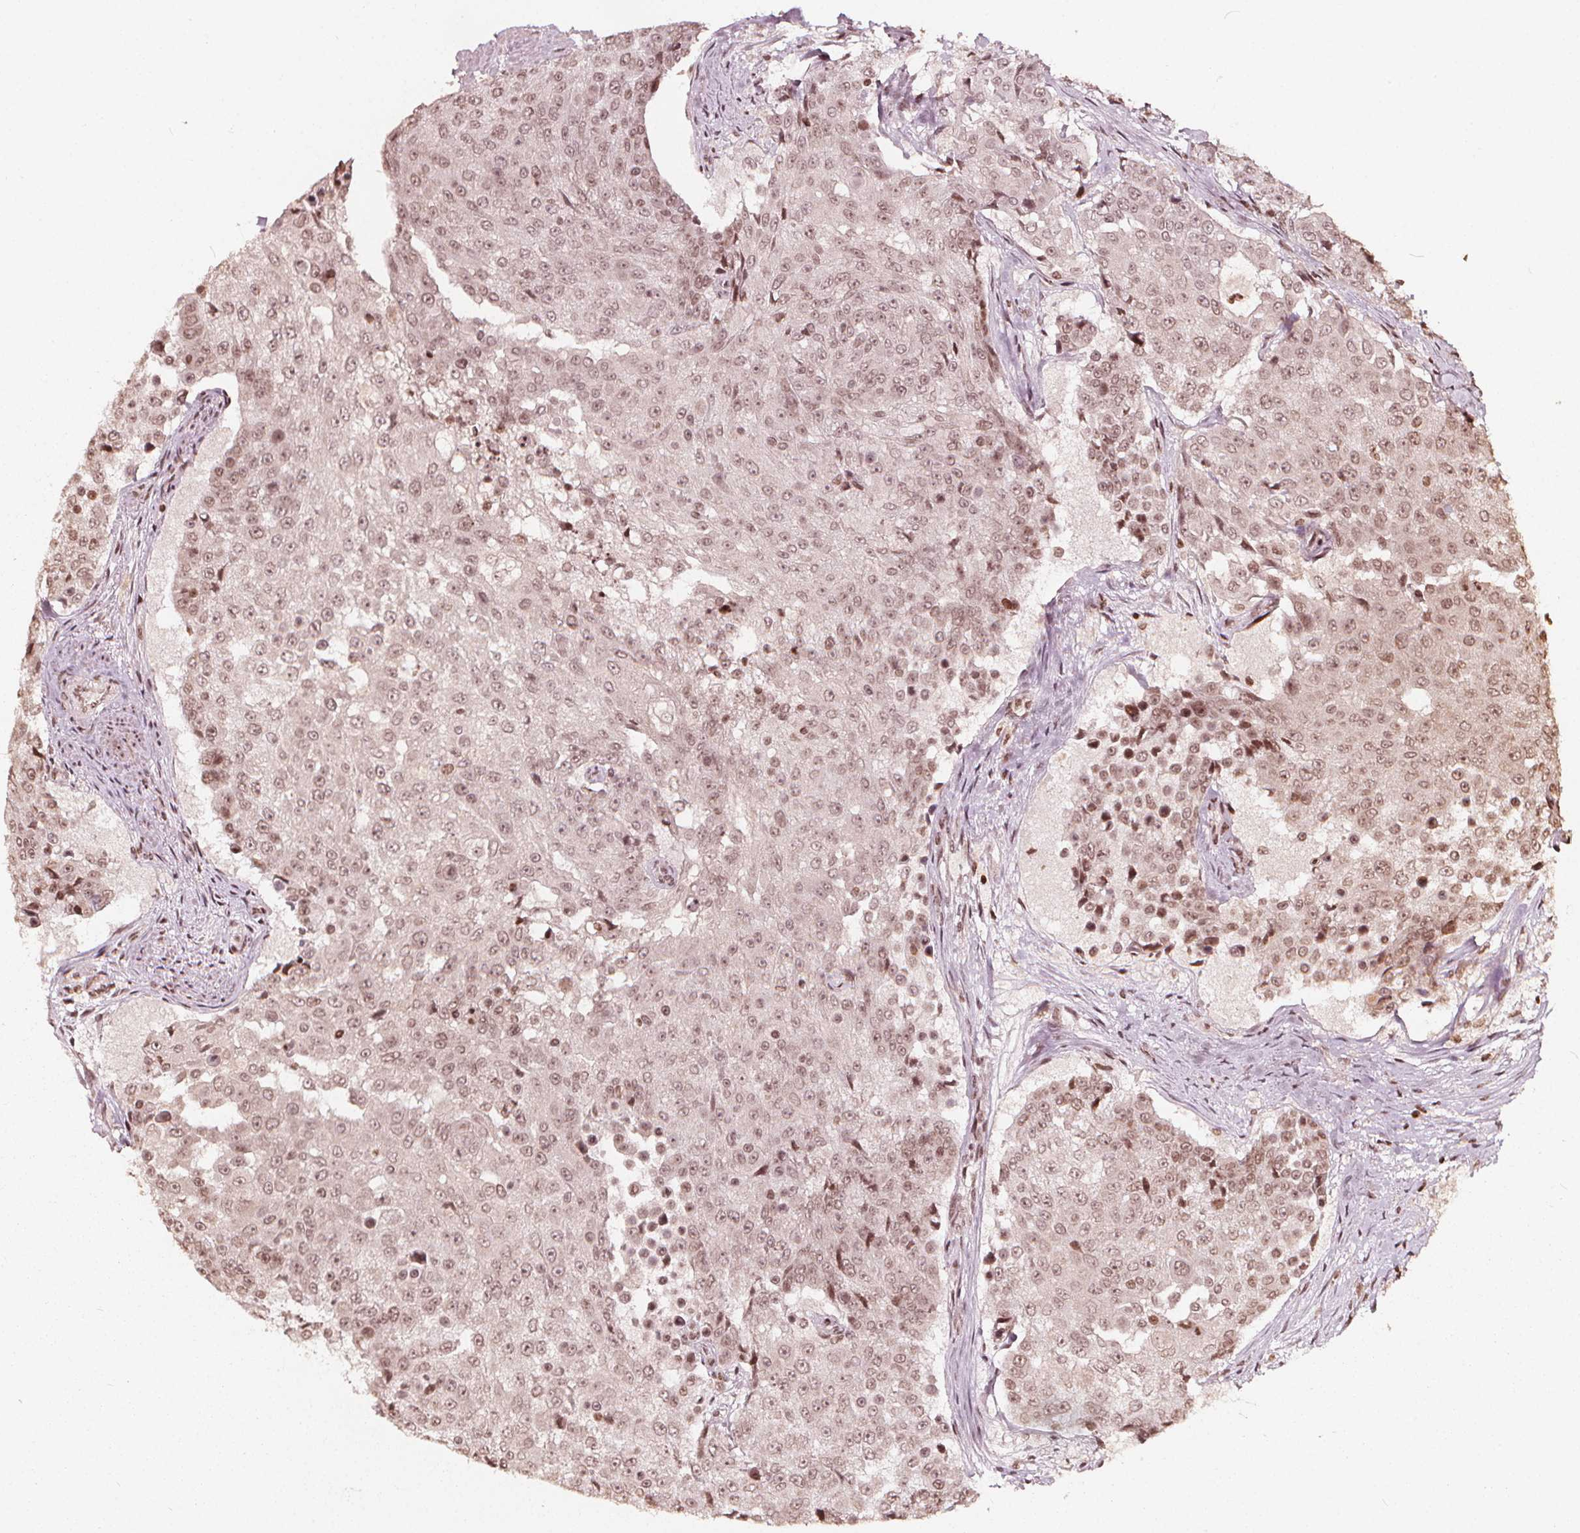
{"staining": {"intensity": "weak", "quantity": ">75%", "location": "nuclear"}, "tissue": "urothelial cancer", "cell_type": "Tumor cells", "image_type": "cancer", "snomed": [{"axis": "morphology", "description": "Urothelial carcinoma, High grade"}, {"axis": "topography", "description": "Urinary bladder"}], "caption": "Immunohistochemistry (IHC) image of neoplastic tissue: human high-grade urothelial carcinoma stained using immunohistochemistry demonstrates low levels of weak protein expression localized specifically in the nuclear of tumor cells, appearing as a nuclear brown color.", "gene": "H3C14", "patient": {"sex": "female", "age": 63}}